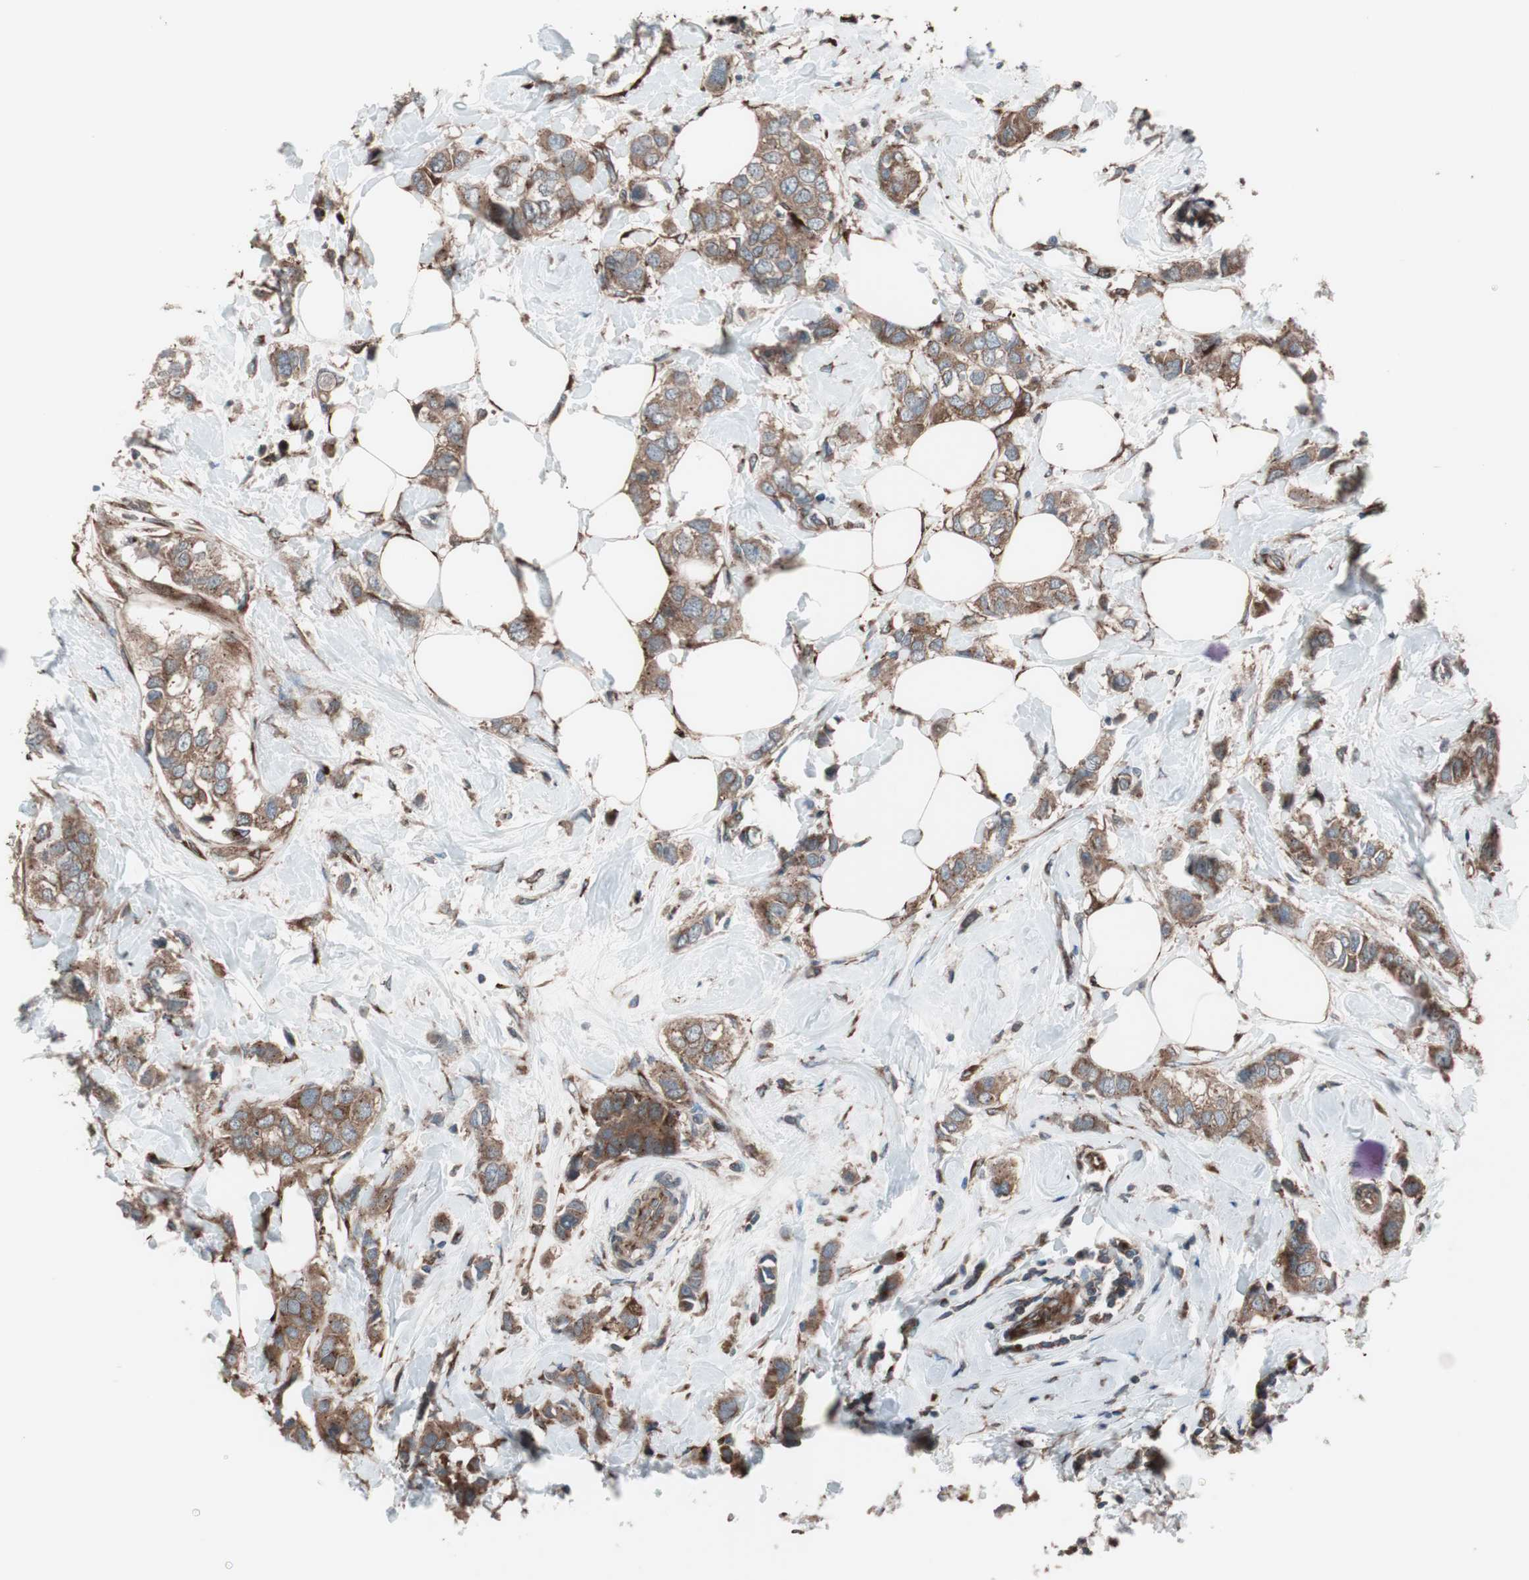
{"staining": {"intensity": "moderate", "quantity": ">75%", "location": "cytoplasmic/membranous"}, "tissue": "breast cancer", "cell_type": "Tumor cells", "image_type": "cancer", "snomed": [{"axis": "morphology", "description": "Duct carcinoma"}, {"axis": "topography", "description": "Breast"}], "caption": "Breast cancer (invasive ductal carcinoma) stained for a protein (brown) demonstrates moderate cytoplasmic/membranous positive positivity in approximately >75% of tumor cells.", "gene": "SEC31A", "patient": {"sex": "female", "age": 50}}